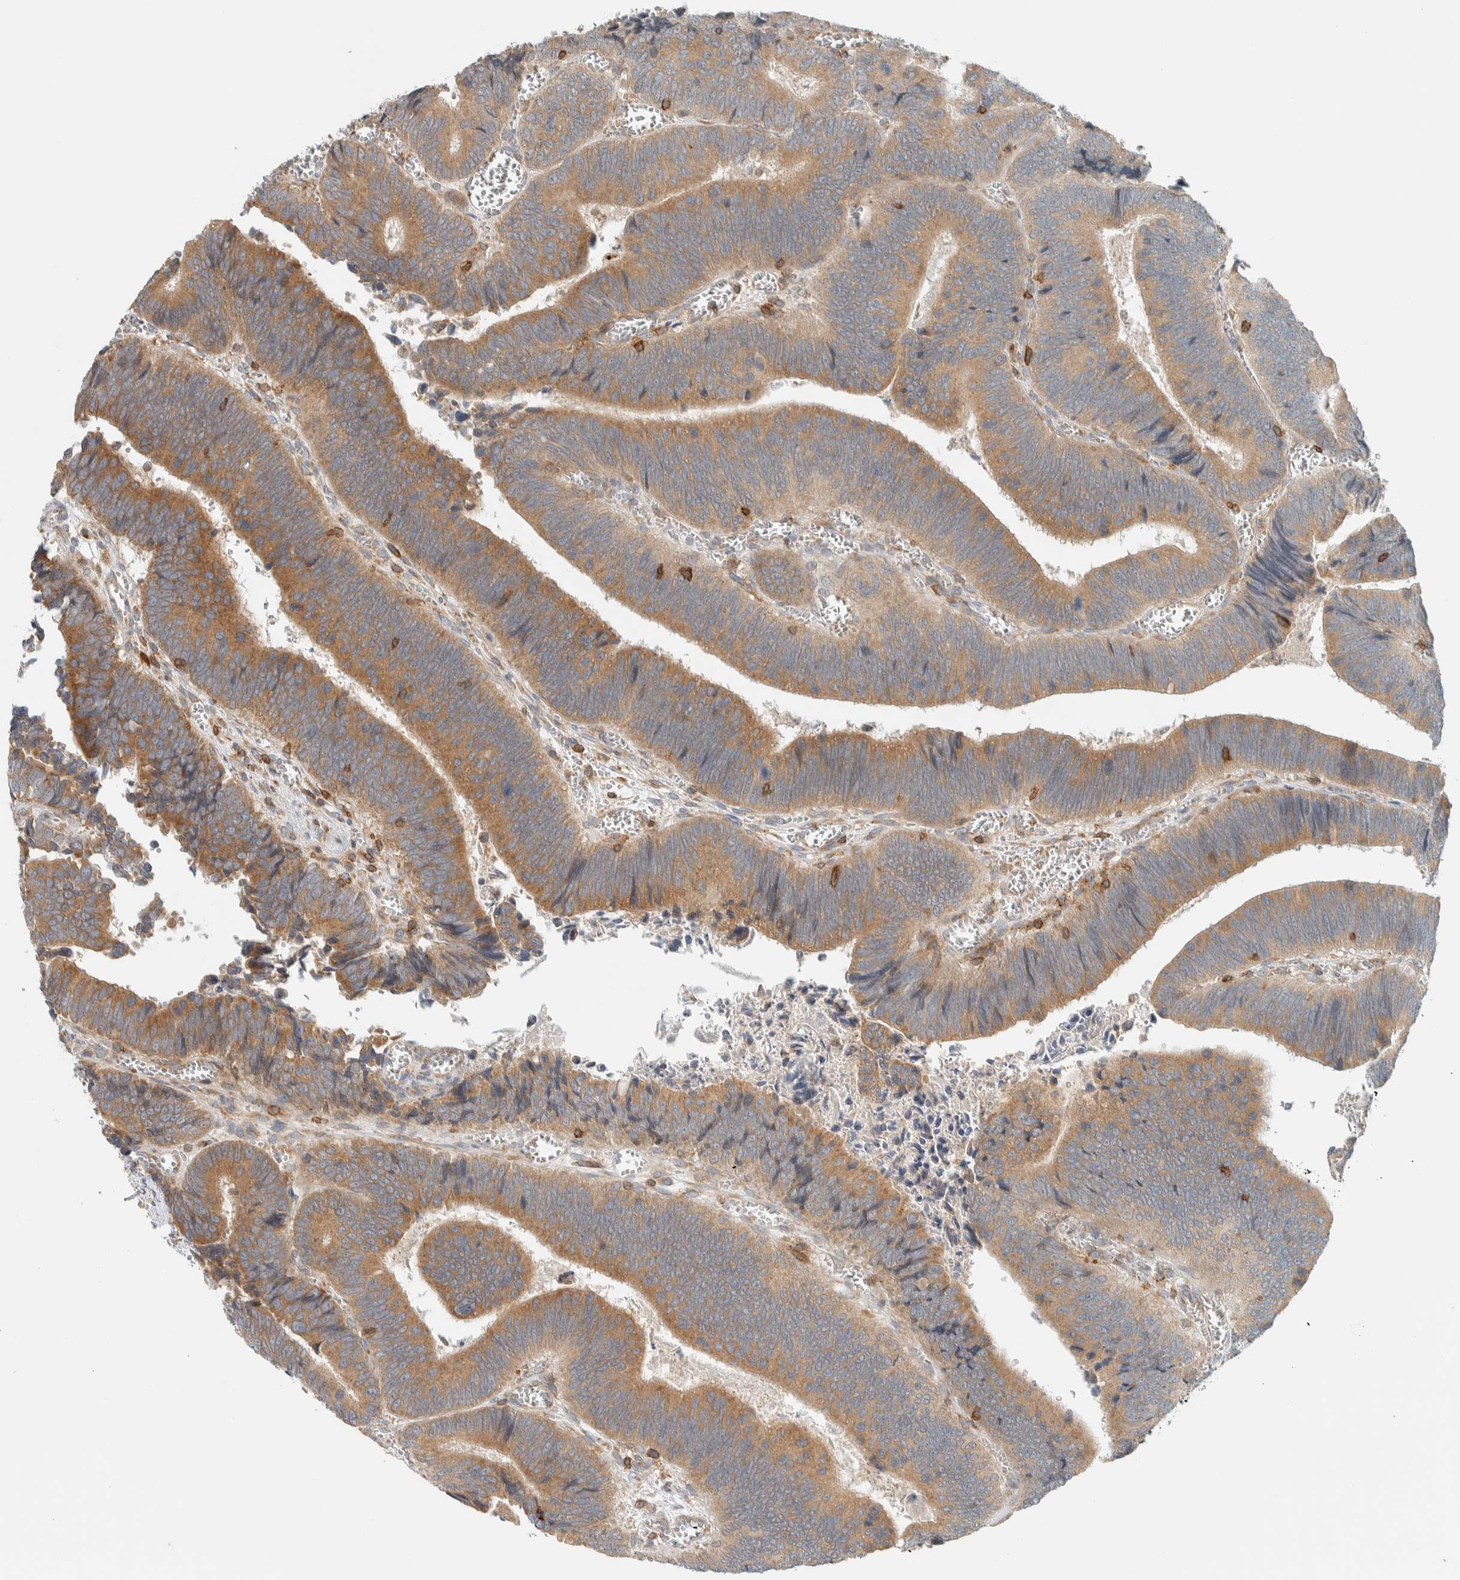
{"staining": {"intensity": "moderate", "quantity": ">75%", "location": "cytoplasmic/membranous"}, "tissue": "colorectal cancer", "cell_type": "Tumor cells", "image_type": "cancer", "snomed": [{"axis": "morphology", "description": "Inflammation, NOS"}, {"axis": "morphology", "description": "Adenocarcinoma, NOS"}, {"axis": "topography", "description": "Colon"}], "caption": "There is medium levels of moderate cytoplasmic/membranous positivity in tumor cells of colorectal adenocarcinoma, as demonstrated by immunohistochemical staining (brown color).", "gene": "CCDC57", "patient": {"sex": "male", "age": 72}}